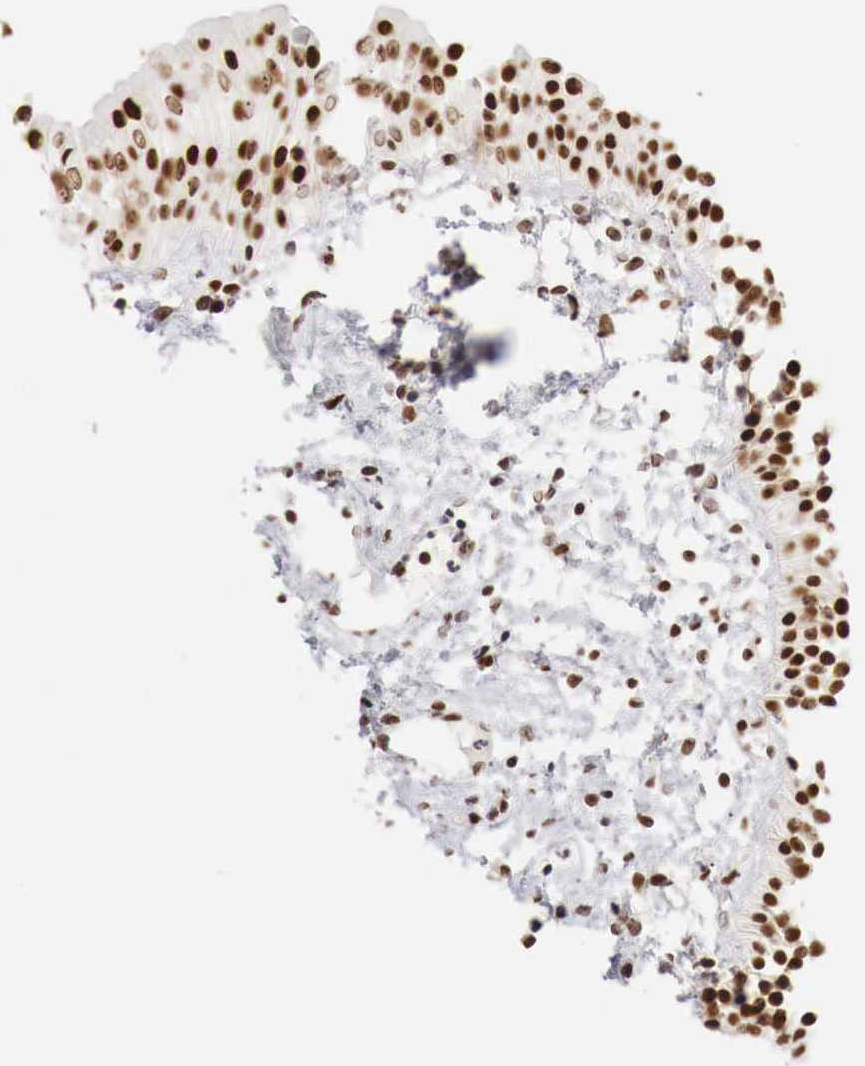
{"staining": {"intensity": "strong", "quantity": "25%-75%", "location": "nuclear"}, "tissue": "urinary bladder", "cell_type": "Urothelial cells", "image_type": "normal", "snomed": [{"axis": "morphology", "description": "Normal tissue, NOS"}, {"axis": "topography", "description": "Urinary bladder"}], "caption": "Protein analysis of benign urinary bladder displays strong nuclear positivity in about 25%-75% of urothelial cells.", "gene": "PHF14", "patient": {"sex": "male", "age": 48}}